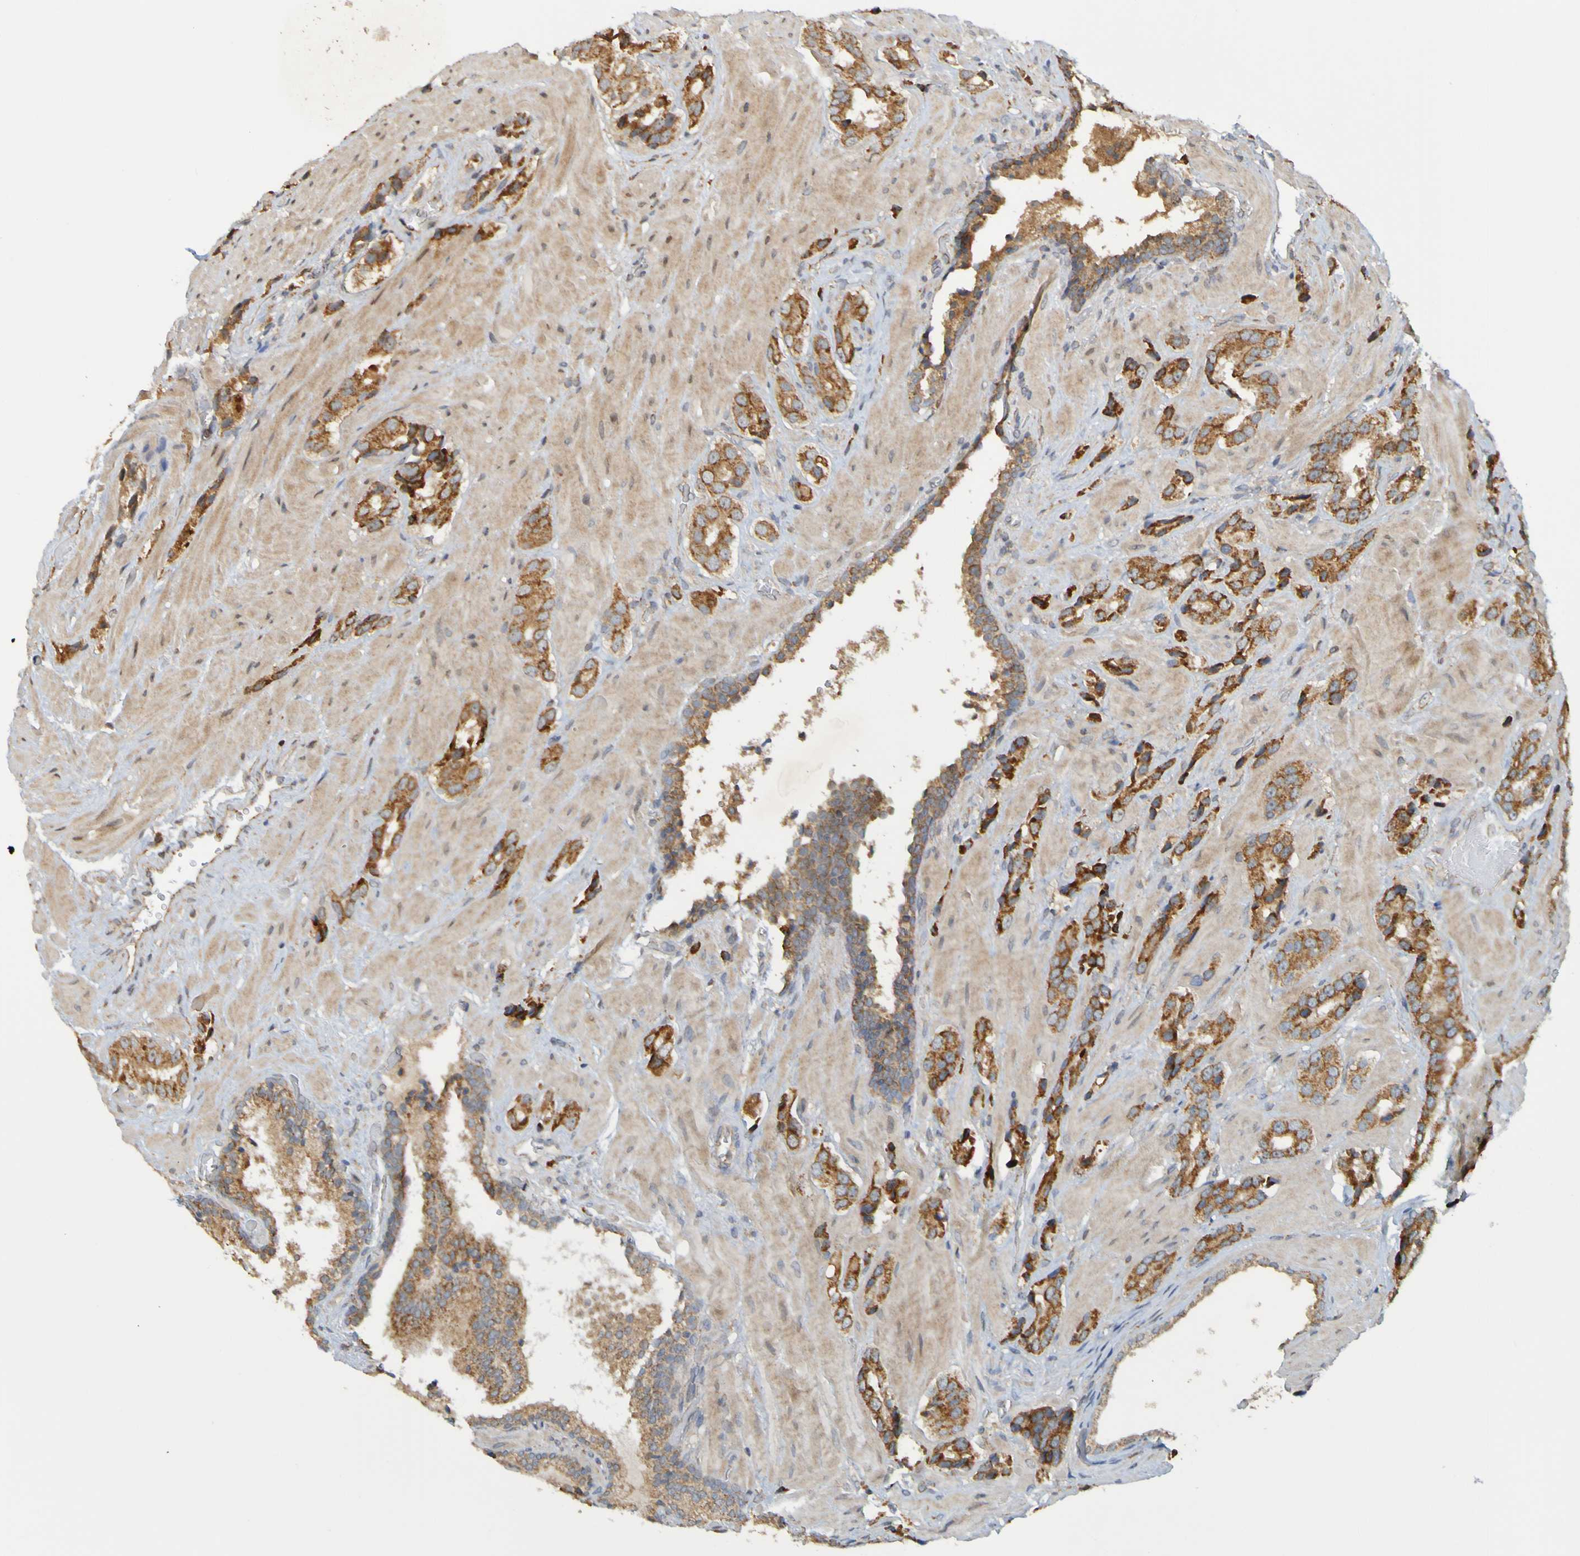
{"staining": {"intensity": "strong", "quantity": ">75%", "location": "cytoplasmic/membranous"}, "tissue": "prostate cancer", "cell_type": "Tumor cells", "image_type": "cancer", "snomed": [{"axis": "morphology", "description": "Adenocarcinoma, High grade"}, {"axis": "topography", "description": "Prostate"}], "caption": "Immunohistochemistry (IHC) image of prostate cancer (adenocarcinoma (high-grade)) stained for a protein (brown), which demonstrates high levels of strong cytoplasmic/membranous positivity in about >75% of tumor cells.", "gene": "TMBIM1", "patient": {"sex": "male", "age": 64}}